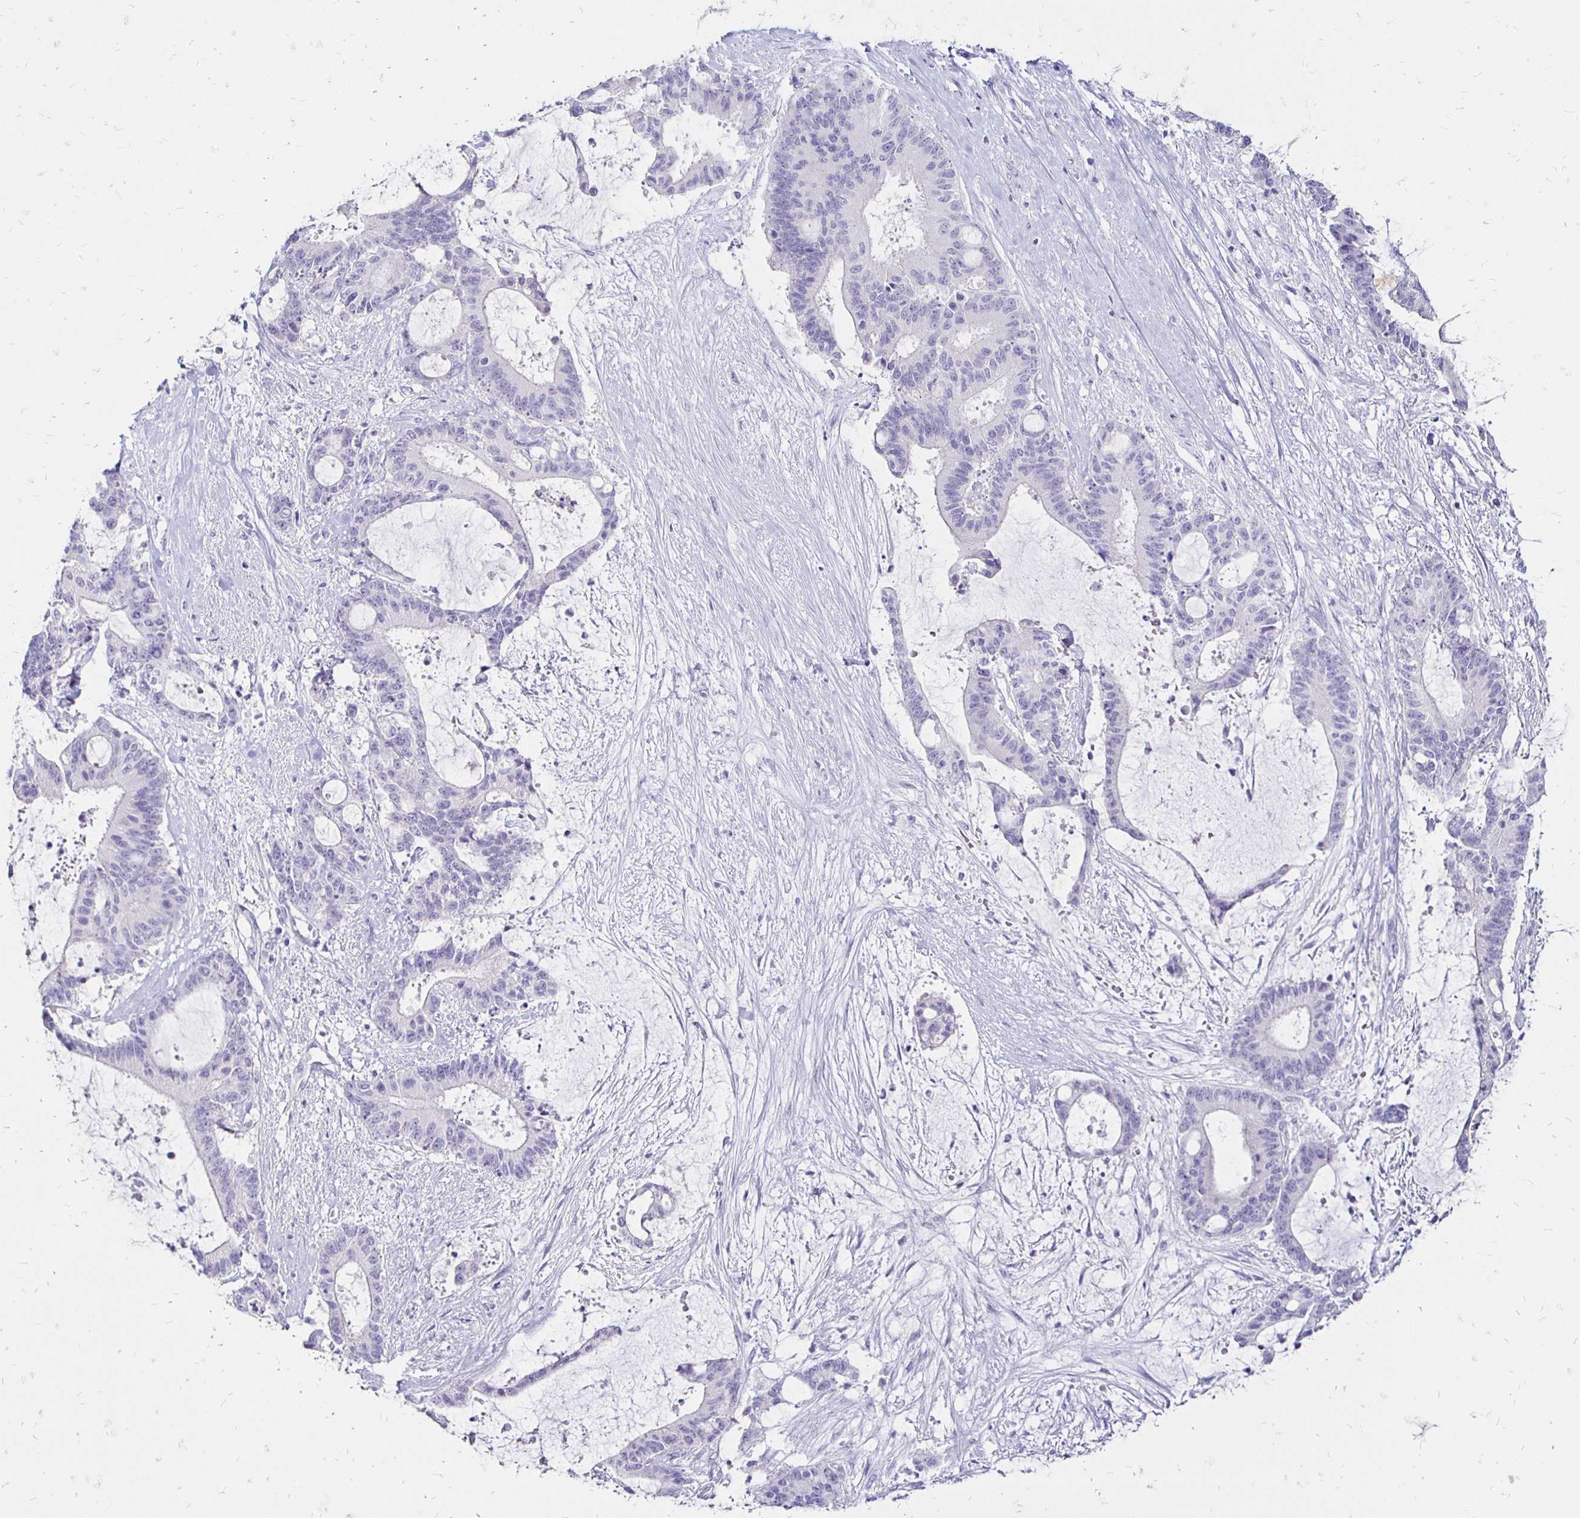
{"staining": {"intensity": "negative", "quantity": "none", "location": "none"}, "tissue": "liver cancer", "cell_type": "Tumor cells", "image_type": "cancer", "snomed": [{"axis": "morphology", "description": "Normal tissue, NOS"}, {"axis": "morphology", "description": "Cholangiocarcinoma"}, {"axis": "topography", "description": "Liver"}, {"axis": "topography", "description": "Peripheral nerve tissue"}], "caption": "A micrograph of human liver cholangiocarcinoma is negative for staining in tumor cells.", "gene": "IRGC", "patient": {"sex": "female", "age": 73}}